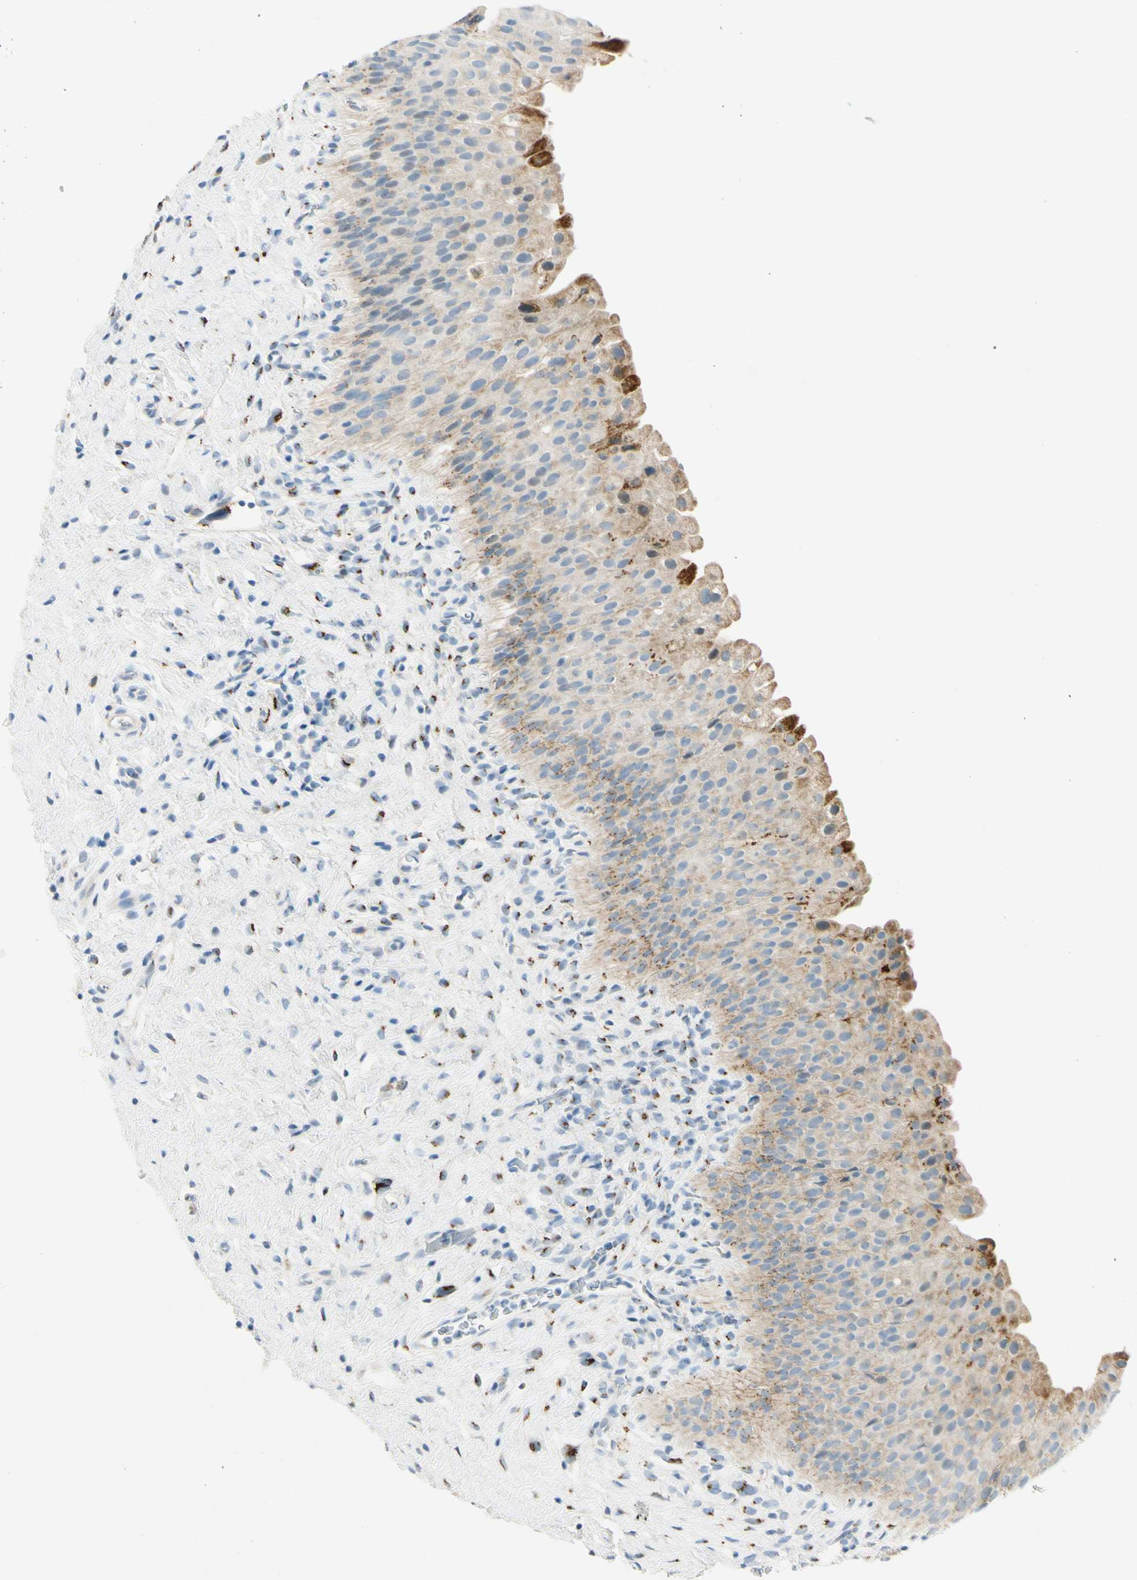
{"staining": {"intensity": "strong", "quantity": "<25%", "location": "cytoplasmic/membranous"}, "tissue": "urinary bladder", "cell_type": "Urothelial cells", "image_type": "normal", "snomed": [{"axis": "morphology", "description": "Normal tissue, NOS"}, {"axis": "morphology", "description": "Urothelial carcinoma, High grade"}, {"axis": "topography", "description": "Urinary bladder"}], "caption": "Protein staining of normal urinary bladder shows strong cytoplasmic/membranous expression in about <25% of urothelial cells. (DAB (3,3'-diaminobenzidine) IHC with brightfield microscopy, high magnification).", "gene": "GALNT5", "patient": {"sex": "male", "age": 46}}